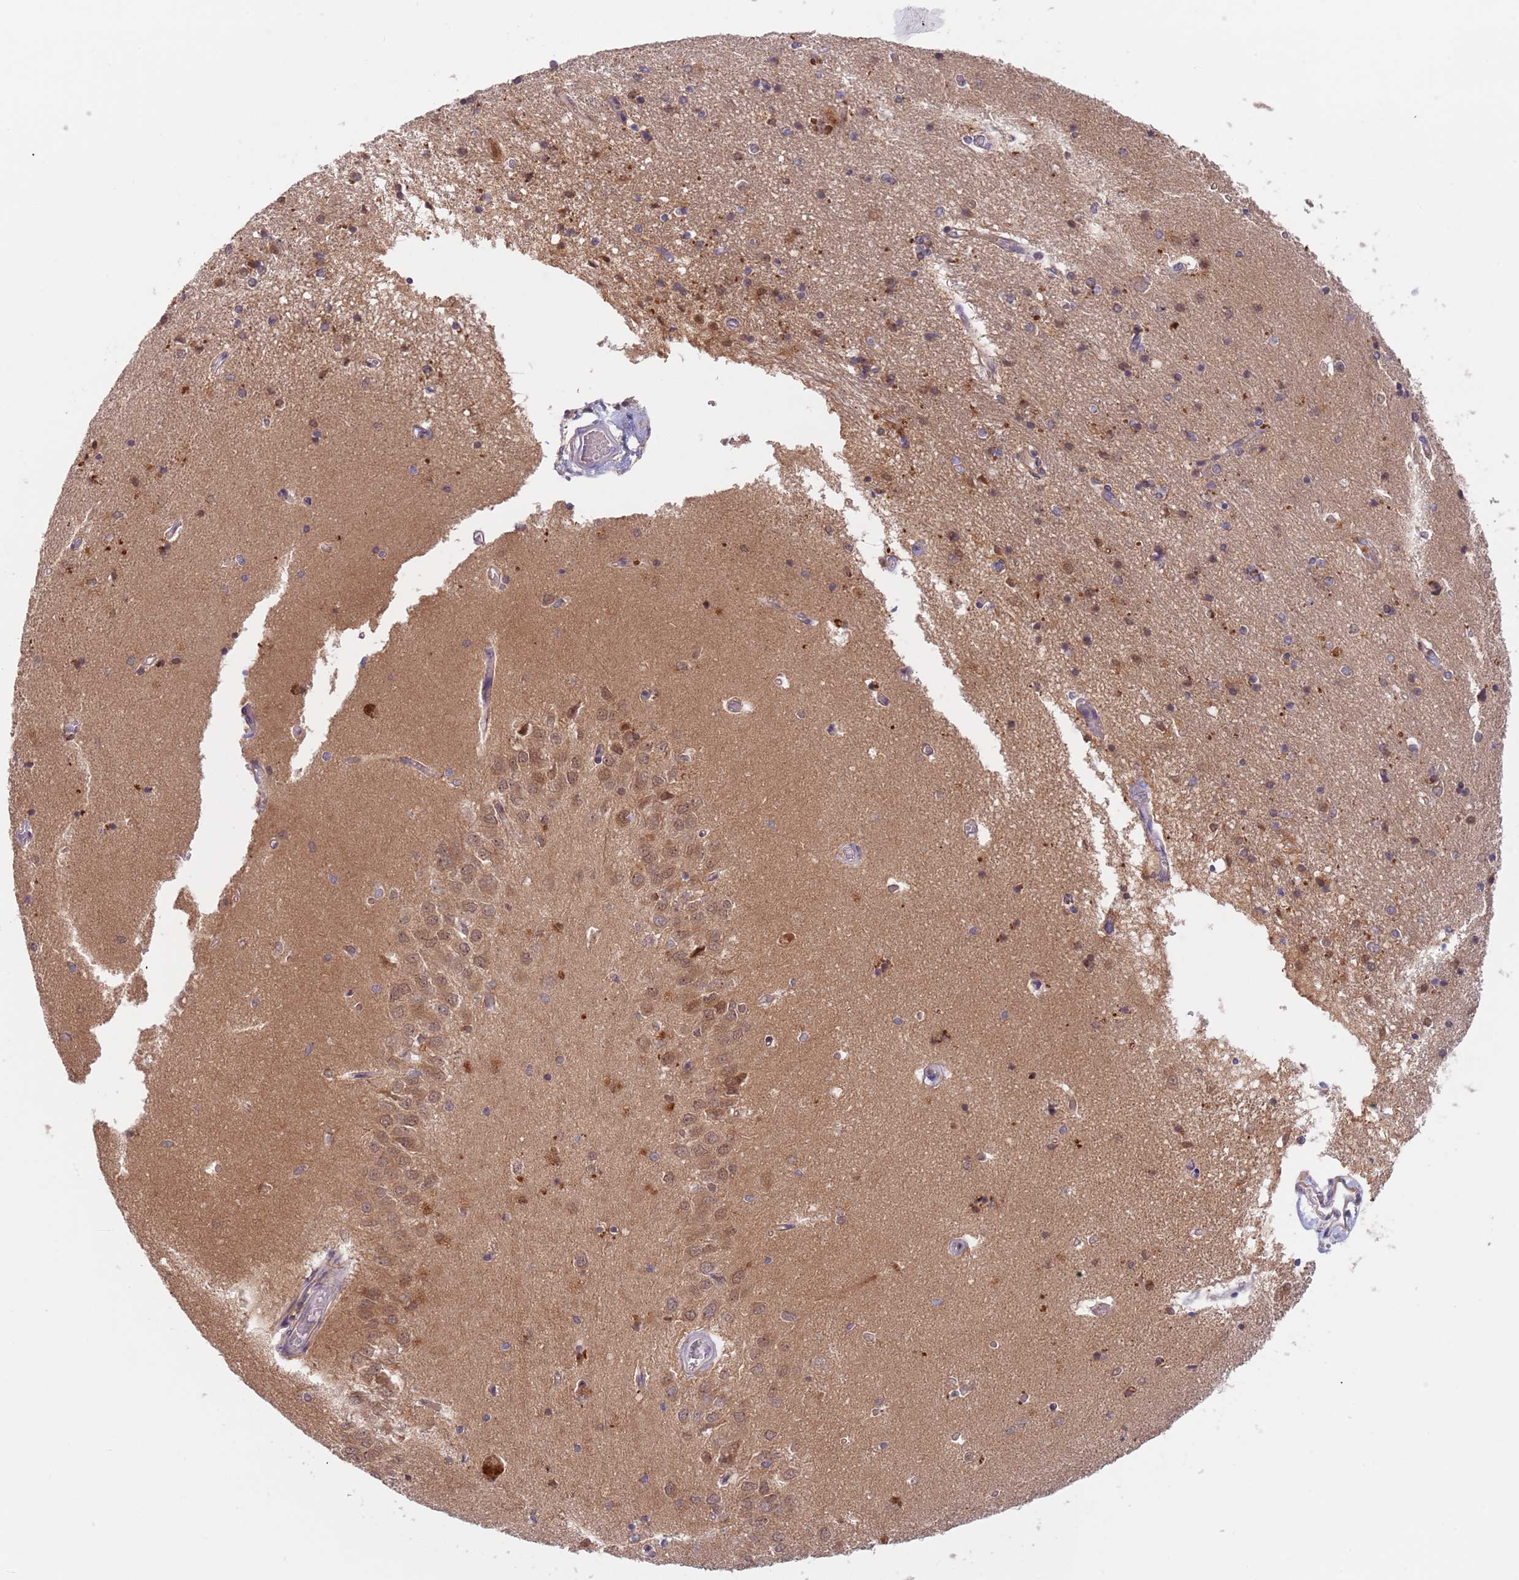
{"staining": {"intensity": "moderate", "quantity": "<25%", "location": "cytoplasmic/membranous"}, "tissue": "hippocampus", "cell_type": "Glial cells", "image_type": "normal", "snomed": [{"axis": "morphology", "description": "Normal tissue, NOS"}, {"axis": "topography", "description": "Hippocampus"}], "caption": "Glial cells display moderate cytoplasmic/membranous positivity in about <25% of cells in unremarkable hippocampus.", "gene": "GUK1", "patient": {"sex": "male", "age": 45}}